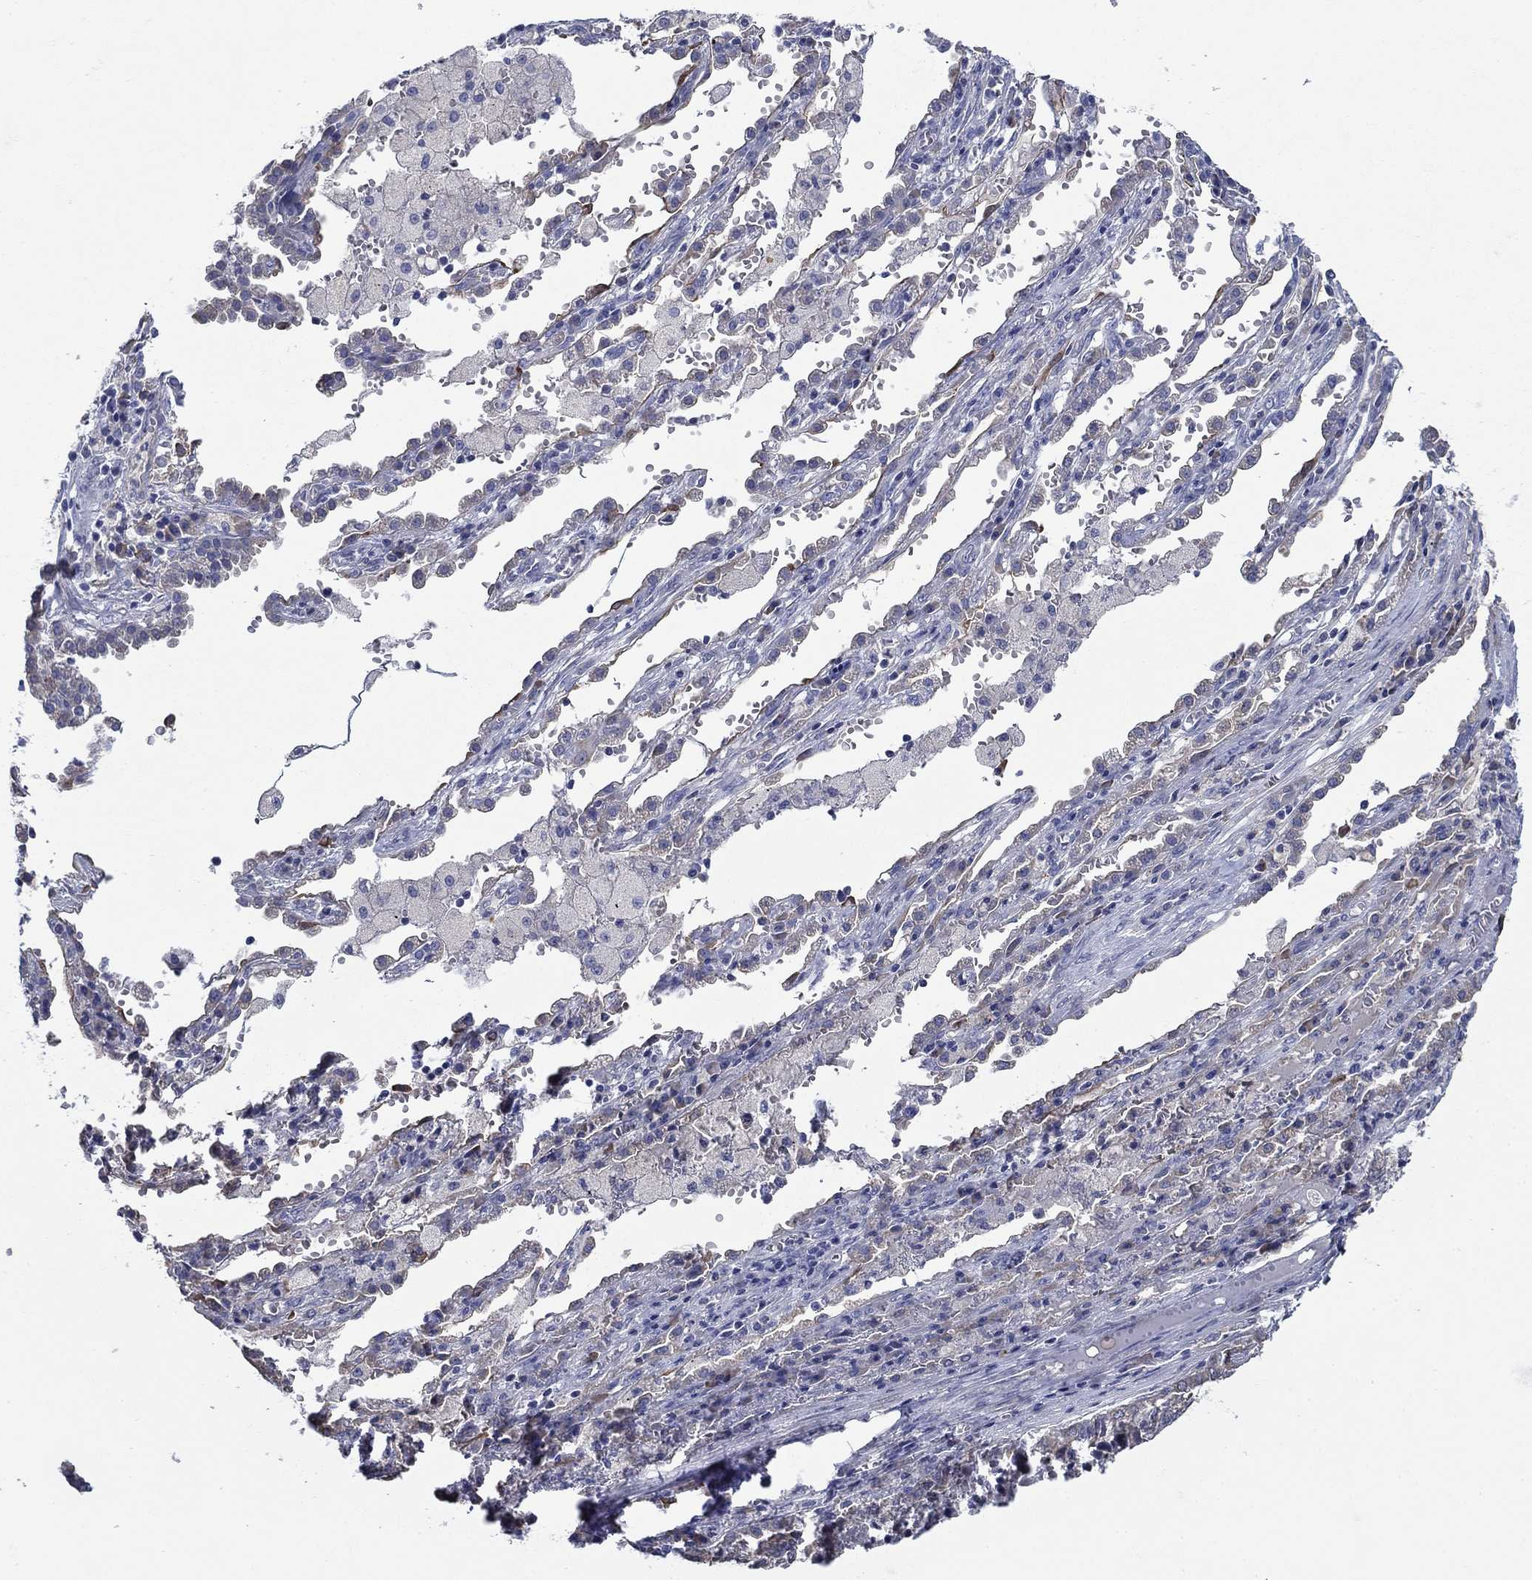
{"staining": {"intensity": "negative", "quantity": "none", "location": "none"}, "tissue": "lung cancer", "cell_type": "Tumor cells", "image_type": "cancer", "snomed": [{"axis": "morphology", "description": "Adenocarcinoma, NOS"}, {"axis": "topography", "description": "Lung"}], "caption": "Immunohistochemistry (IHC) image of human lung cancer (adenocarcinoma) stained for a protein (brown), which exhibits no positivity in tumor cells.", "gene": "SULT2B1", "patient": {"sex": "male", "age": 57}}